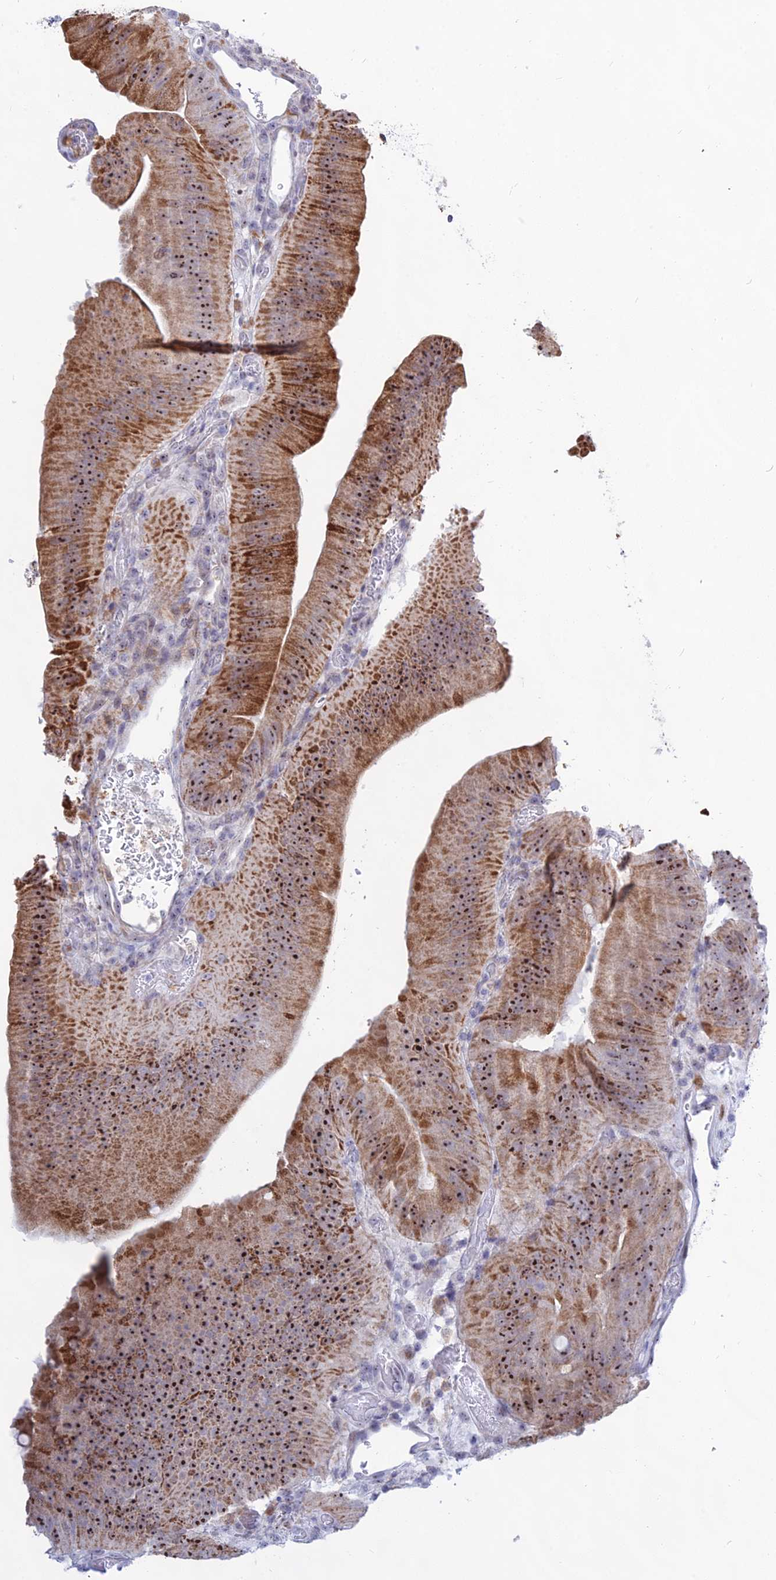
{"staining": {"intensity": "strong", "quantity": ">75%", "location": "cytoplasmic/membranous,nuclear"}, "tissue": "colorectal cancer", "cell_type": "Tumor cells", "image_type": "cancer", "snomed": [{"axis": "morphology", "description": "Adenocarcinoma, NOS"}, {"axis": "topography", "description": "Colon"}], "caption": "Protein staining exhibits strong cytoplasmic/membranous and nuclear positivity in about >75% of tumor cells in colorectal adenocarcinoma.", "gene": "KRR1", "patient": {"sex": "female", "age": 43}}